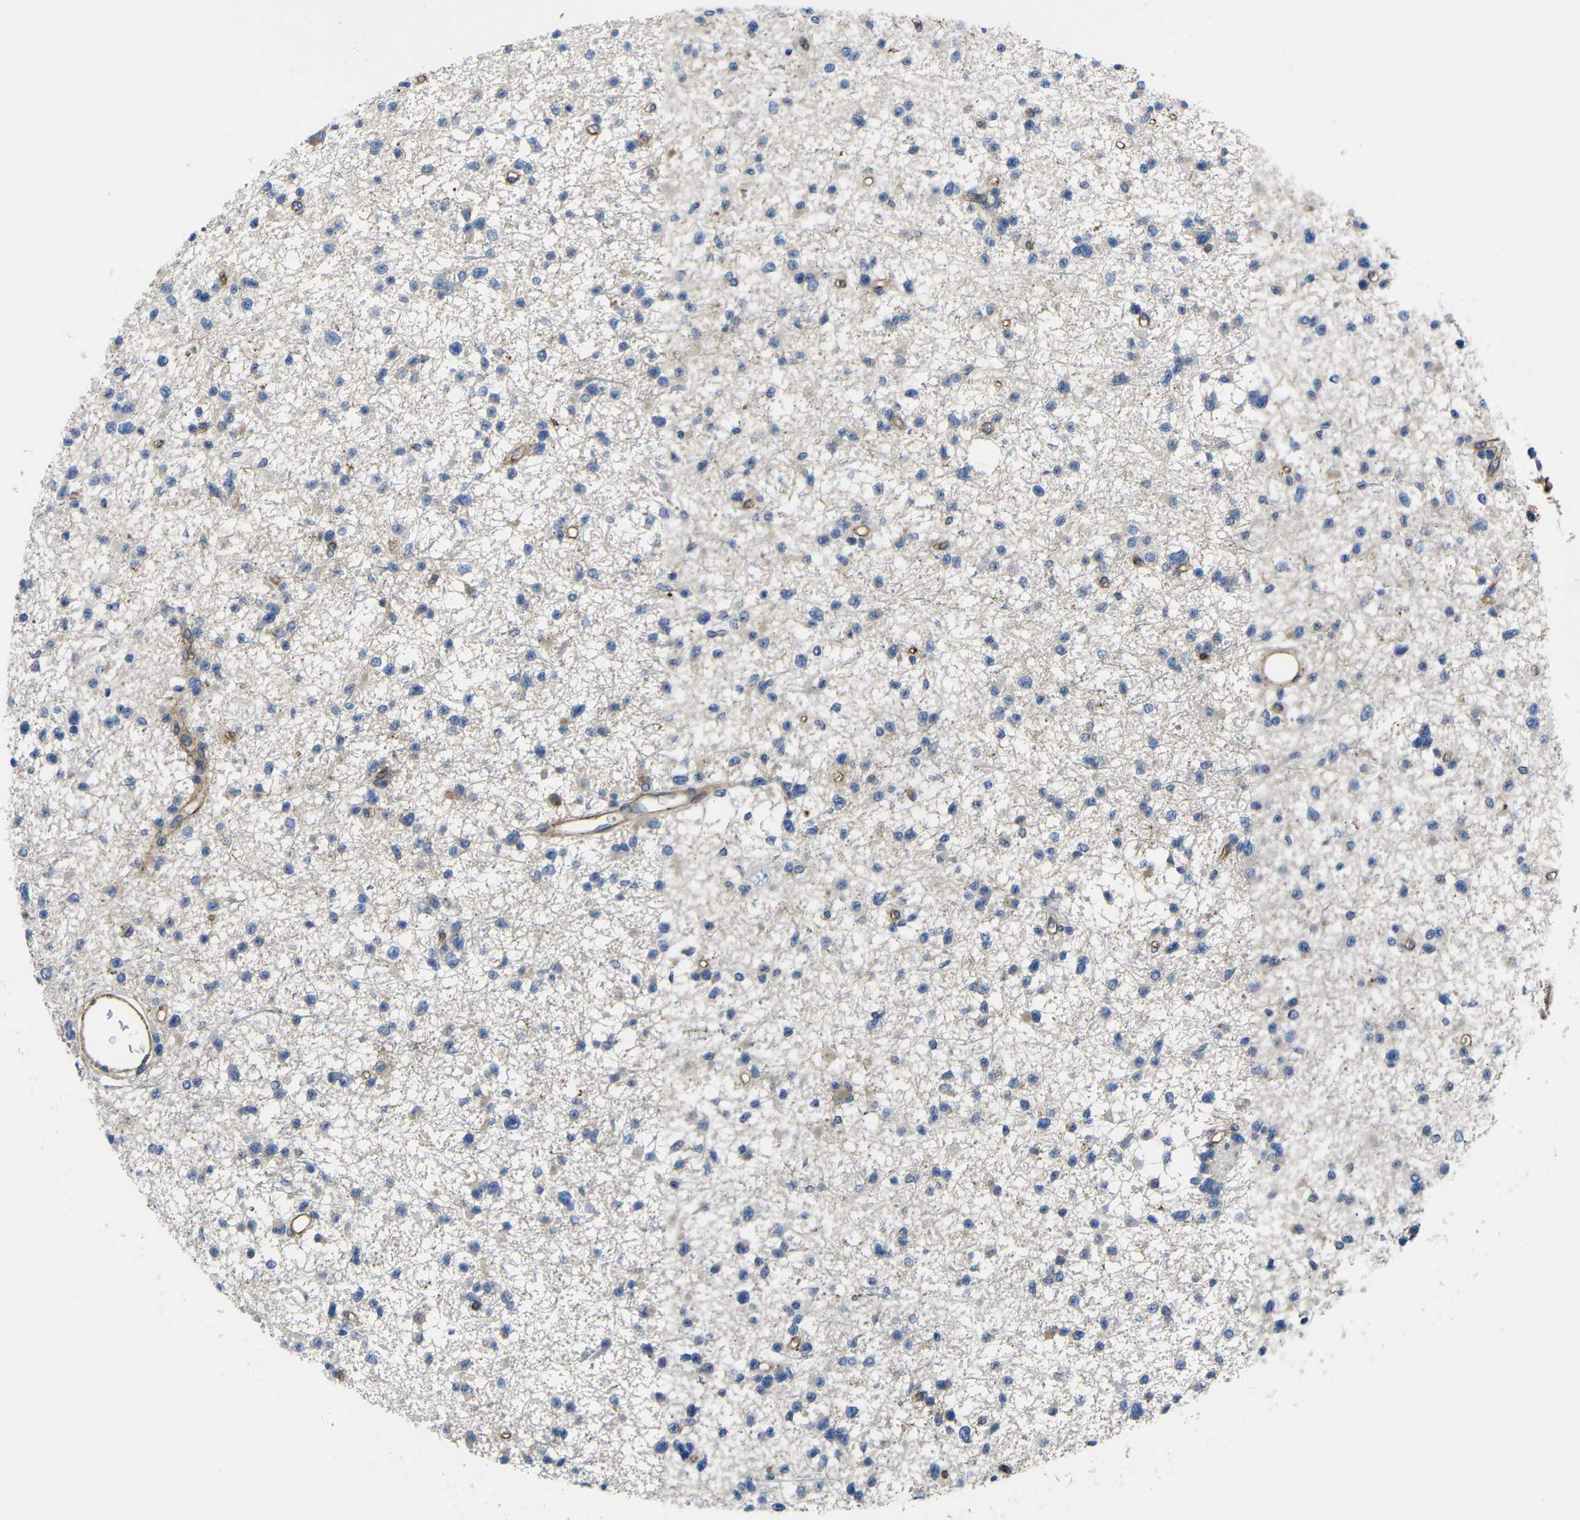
{"staining": {"intensity": "moderate", "quantity": "<25%", "location": "cytoplasmic/membranous"}, "tissue": "glioma", "cell_type": "Tumor cells", "image_type": "cancer", "snomed": [{"axis": "morphology", "description": "Glioma, malignant, Low grade"}, {"axis": "topography", "description": "Brain"}], "caption": "Moderate cytoplasmic/membranous staining for a protein is seen in about <25% of tumor cells of glioma using immunohistochemistry.", "gene": "SYPL1", "patient": {"sex": "female", "age": 22}}